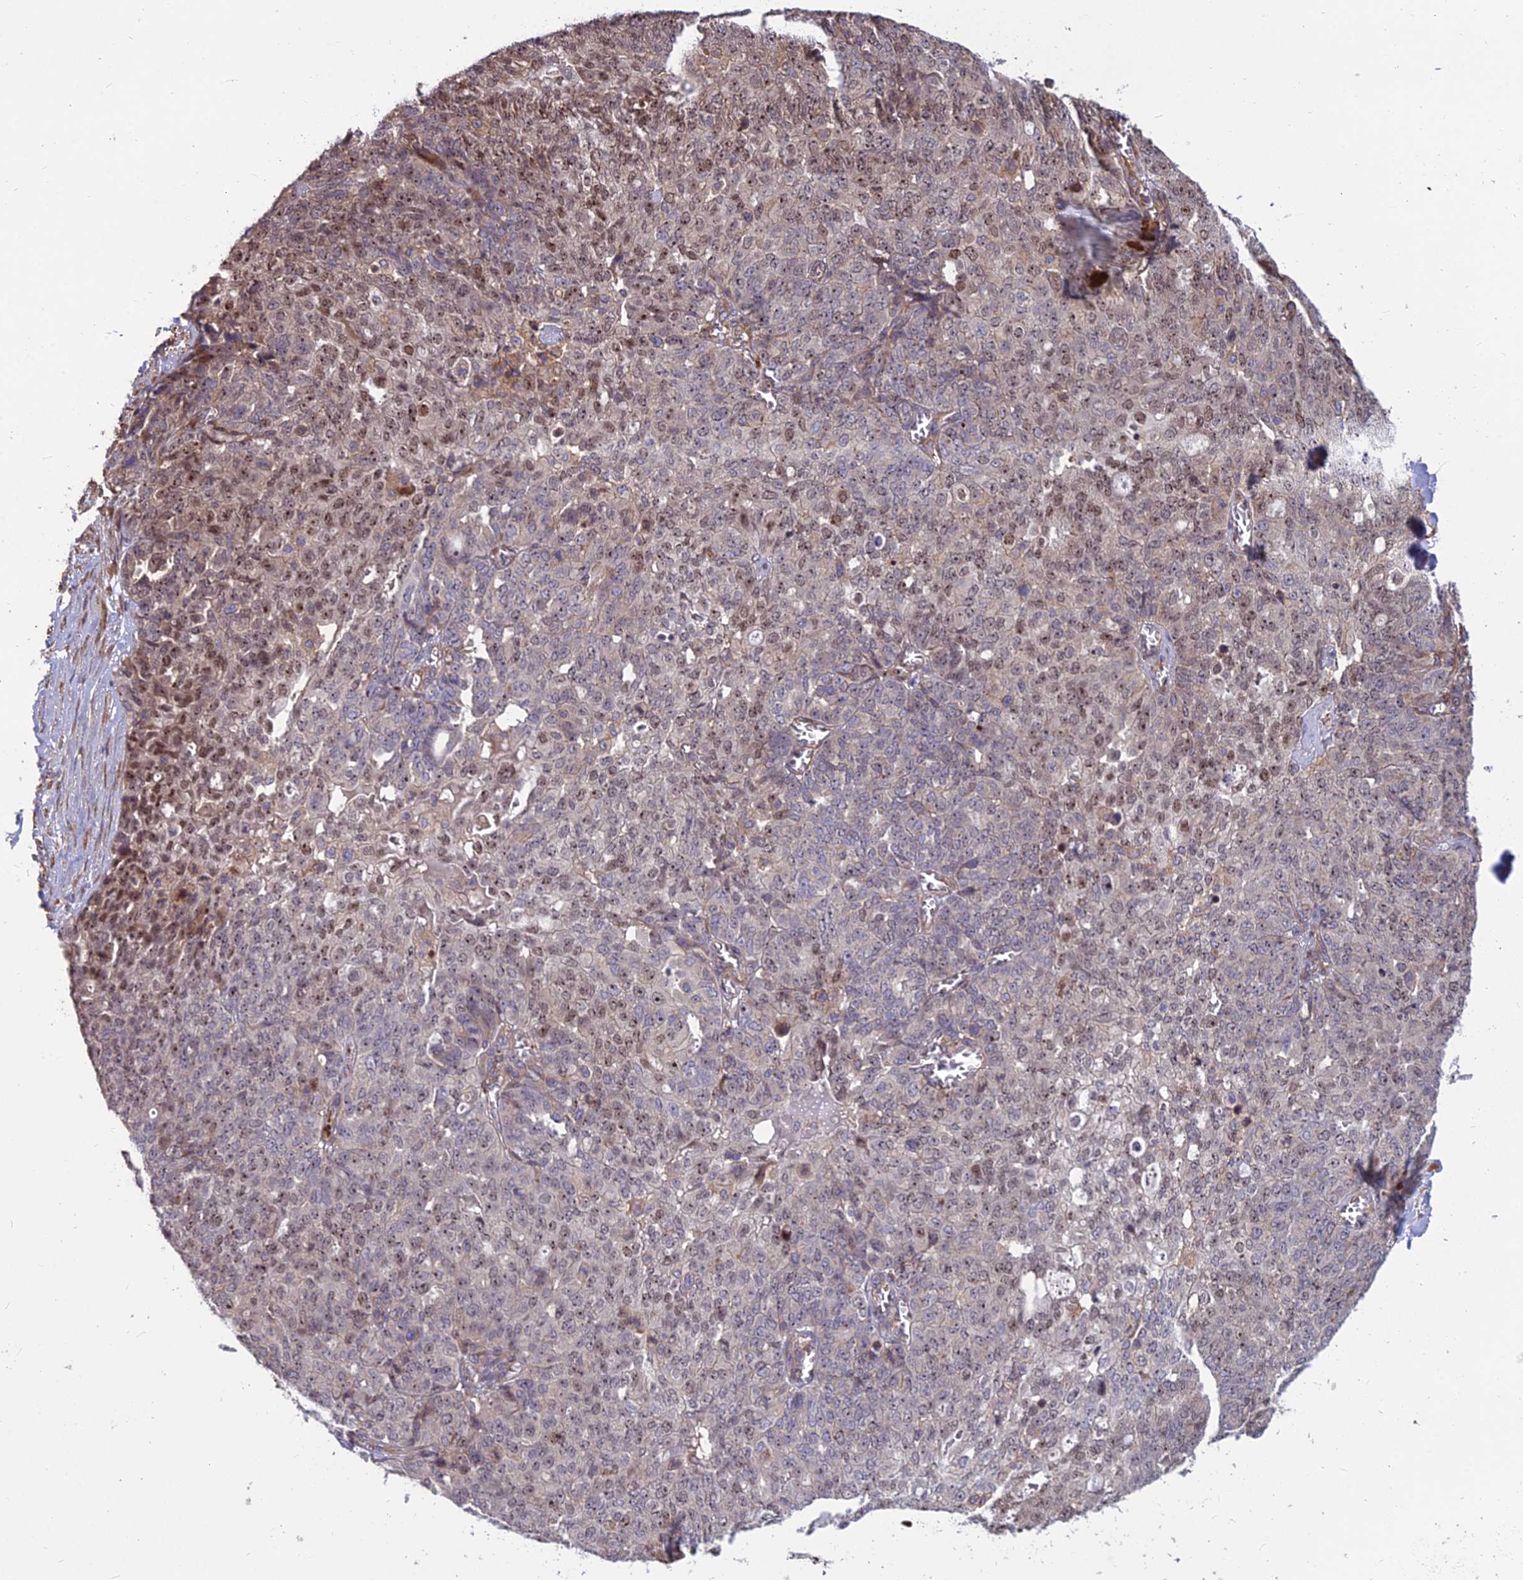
{"staining": {"intensity": "weak", "quantity": "25%-75%", "location": "nuclear"}, "tissue": "ovarian cancer", "cell_type": "Tumor cells", "image_type": "cancer", "snomed": [{"axis": "morphology", "description": "Cystadenocarcinoma, serous, NOS"}, {"axis": "topography", "description": "Soft tissue"}, {"axis": "topography", "description": "Ovary"}], "caption": "Ovarian serous cystadenocarcinoma tissue shows weak nuclear expression in about 25%-75% of tumor cells, visualized by immunohistochemistry. The staining was performed using DAB, with brown indicating positive protein expression. Nuclei are stained blue with hematoxylin.", "gene": "TCEA3", "patient": {"sex": "female", "age": 57}}